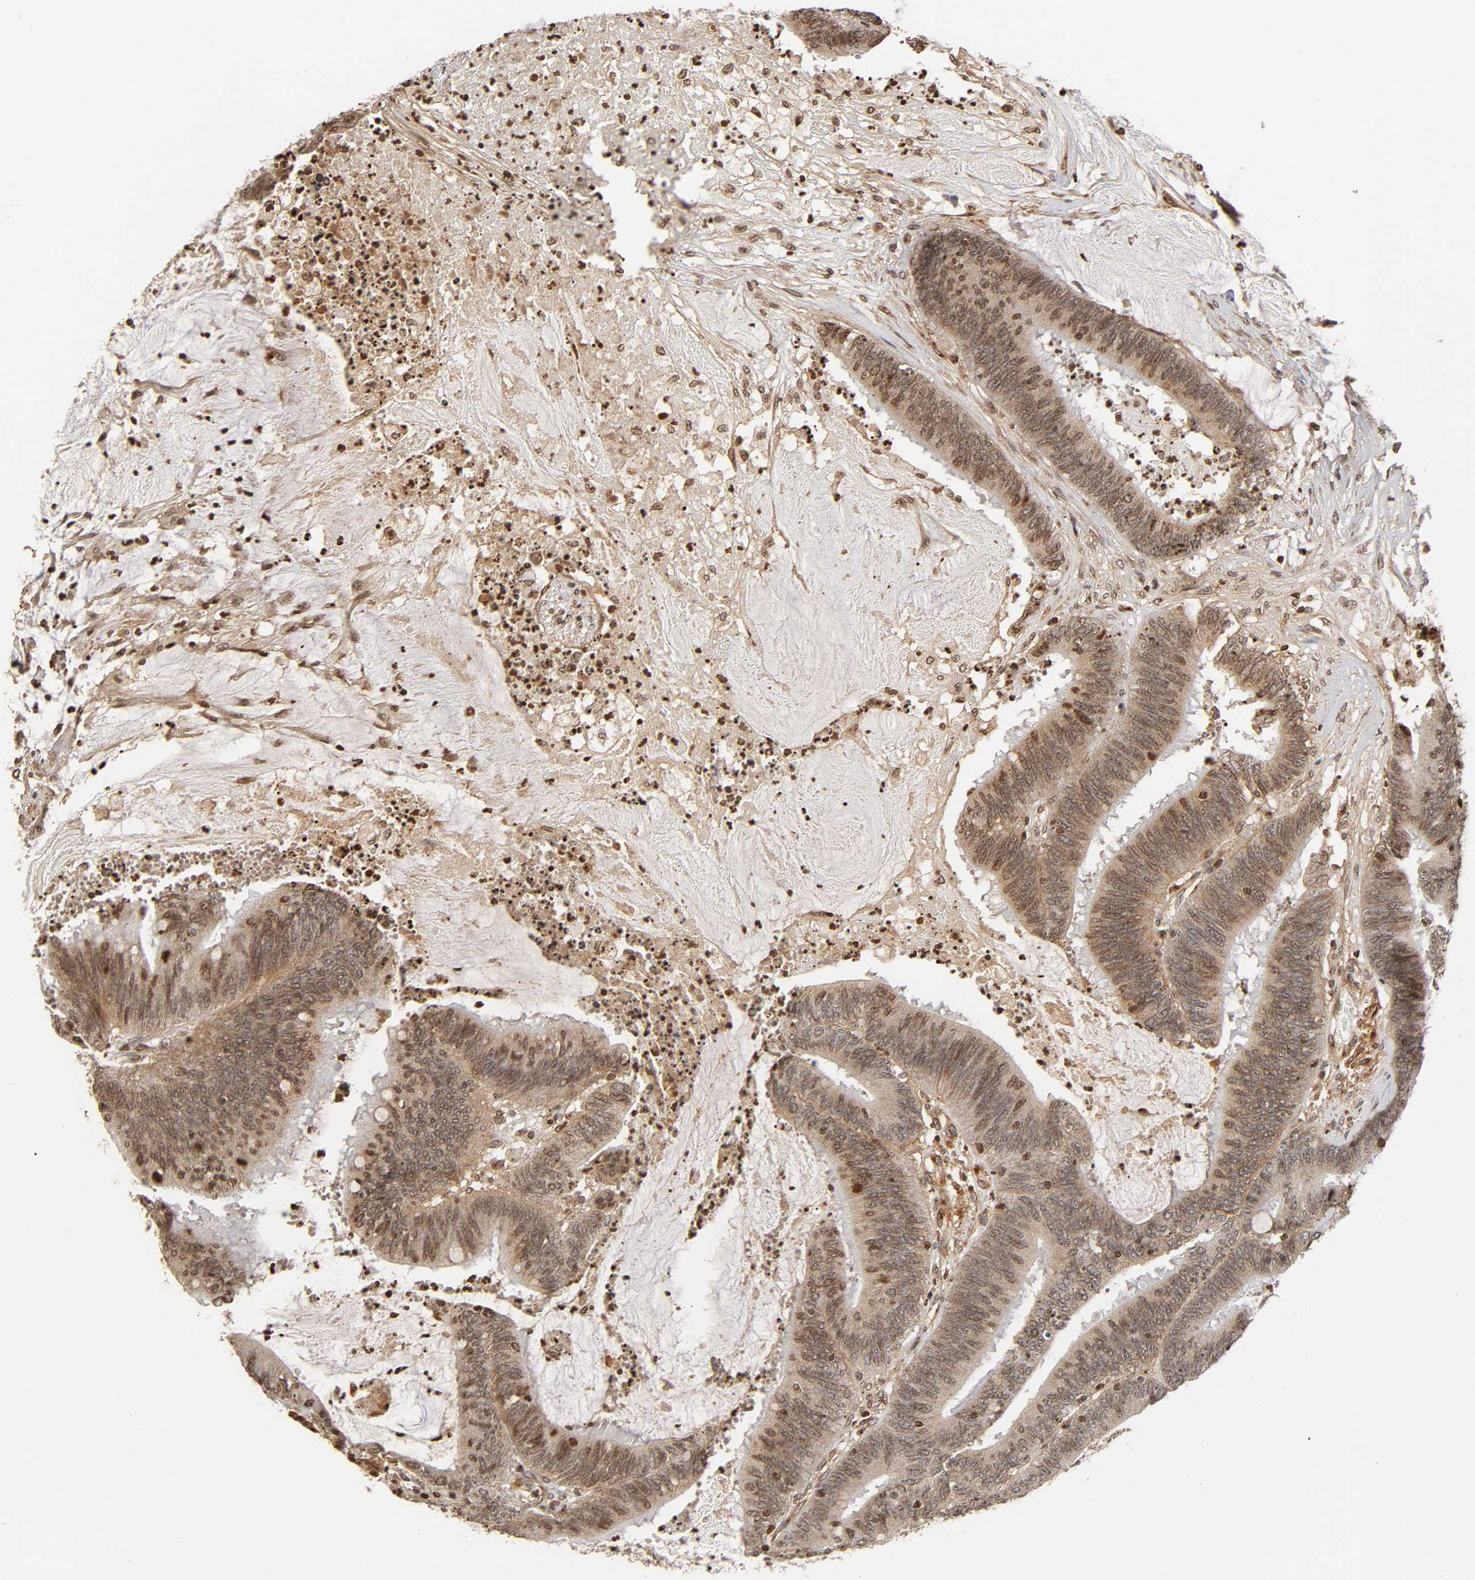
{"staining": {"intensity": "weak", "quantity": ">75%", "location": "cytoplasmic/membranous"}, "tissue": "colorectal cancer", "cell_type": "Tumor cells", "image_type": "cancer", "snomed": [{"axis": "morphology", "description": "Adenocarcinoma, NOS"}, {"axis": "topography", "description": "Rectum"}], "caption": "IHC staining of adenocarcinoma (colorectal), which demonstrates low levels of weak cytoplasmic/membranous positivity in about >75% of tumor cells indicating weak cytoplasmic/membranous protein positivity. The staining was performed using DAB (brown) for protein detection and nuclei were counterstained in hematoxylin (blue).", "gene": "ITGAV", "patient": {"sex": "female", "age": 66}}